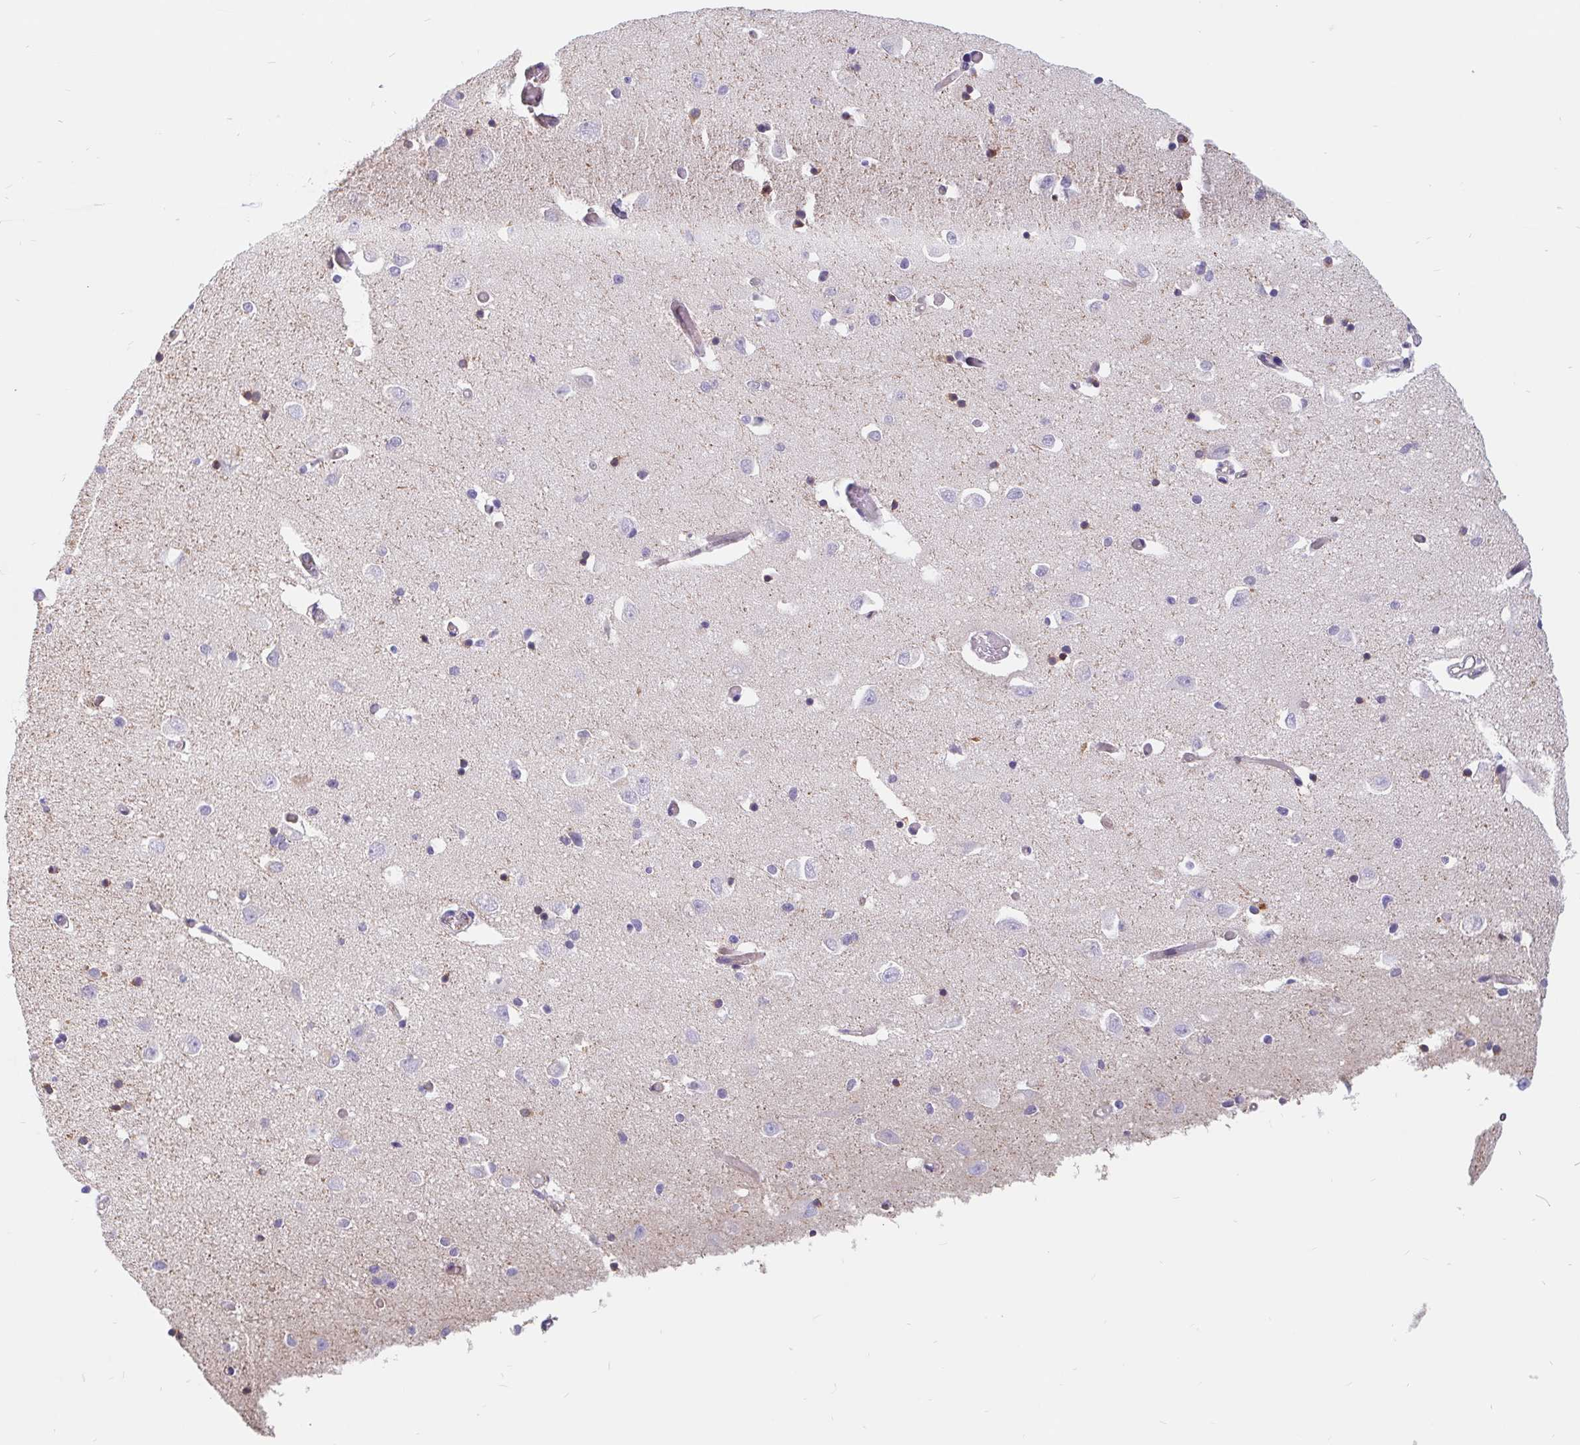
{"staining": {"intensity": "moderate", "quantity": "<25%", "location": "nuclear"}, "tissue": "caudate", "cell_type": "Glial cells", "image_type": "normal", "snomed": [{"axis": "morphology", "description": "Normal tissue, NOS"}, {"axis": "topography", "description": "Lateral ventricle wall"}, {"axis": "topography", "description": "Hippocampus"}], "caption": "Immunohistochemistry histopathology image of normal caudate: caudate stained using immunohistochemistry displays low levels of moderate protein expression localized specifically in the nuclear of glial cells, appearing as a nuclear brown color.", "gene": "LIMCH1", "patient": {"sex": "female", "age": 63}}